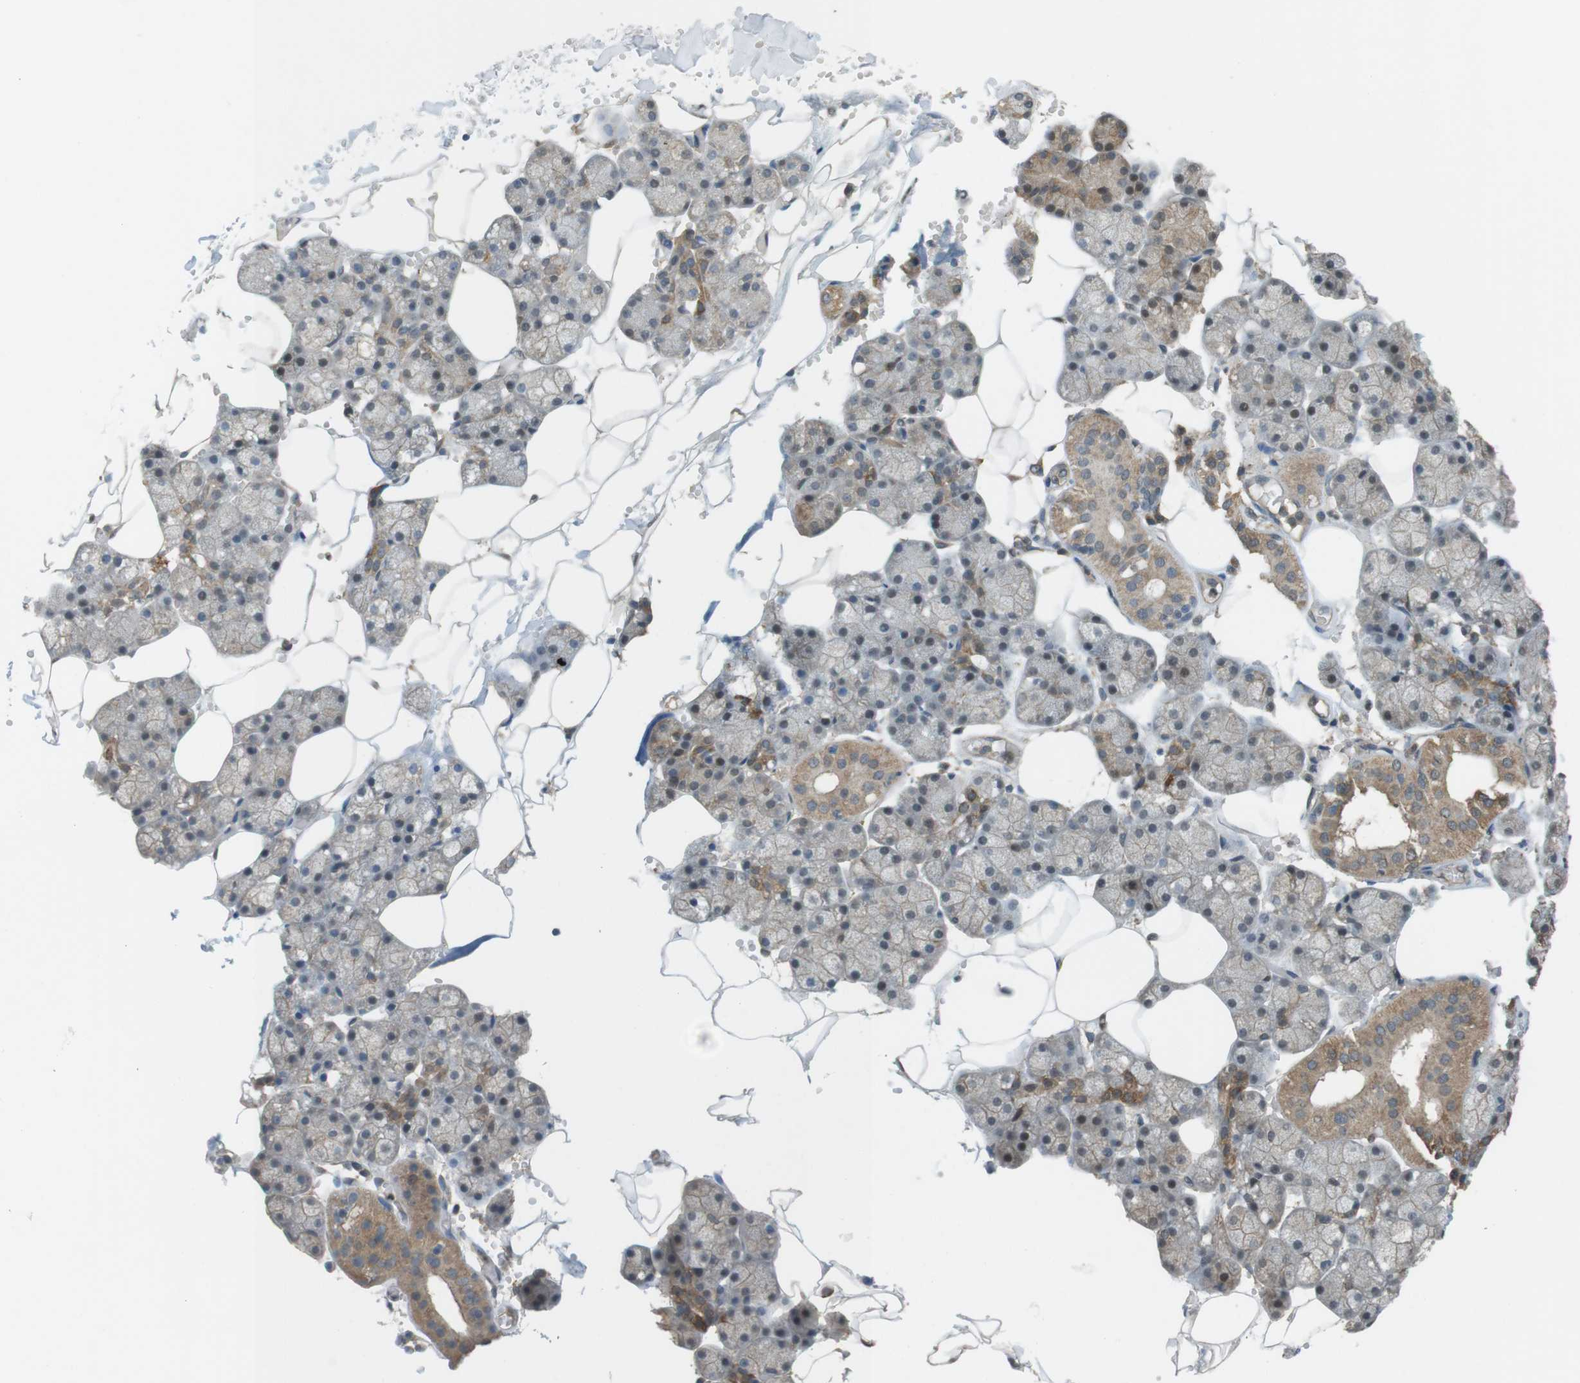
{"staining": {"intensity": "moderate", "quantity": "25%-75%", "location": "cytoplasmic/membranous"}, "tissue": "salivary gland", "cell_type": "Glandular cells", "image_type": "normal", "snomed": [{"axis": "morphology", "description": "Normal tissue, NOS"}, {"axis": "topography", "description": "Salivary gland"}], "caption": "Salivary gland stained with a brown dye exhibits moderate cytoplasmic/membranous positive positivity in approximately 25%-75% of glandular cells.", "gene": "ZDHHC20", "patient": {"sex": "male", "age": 62}}